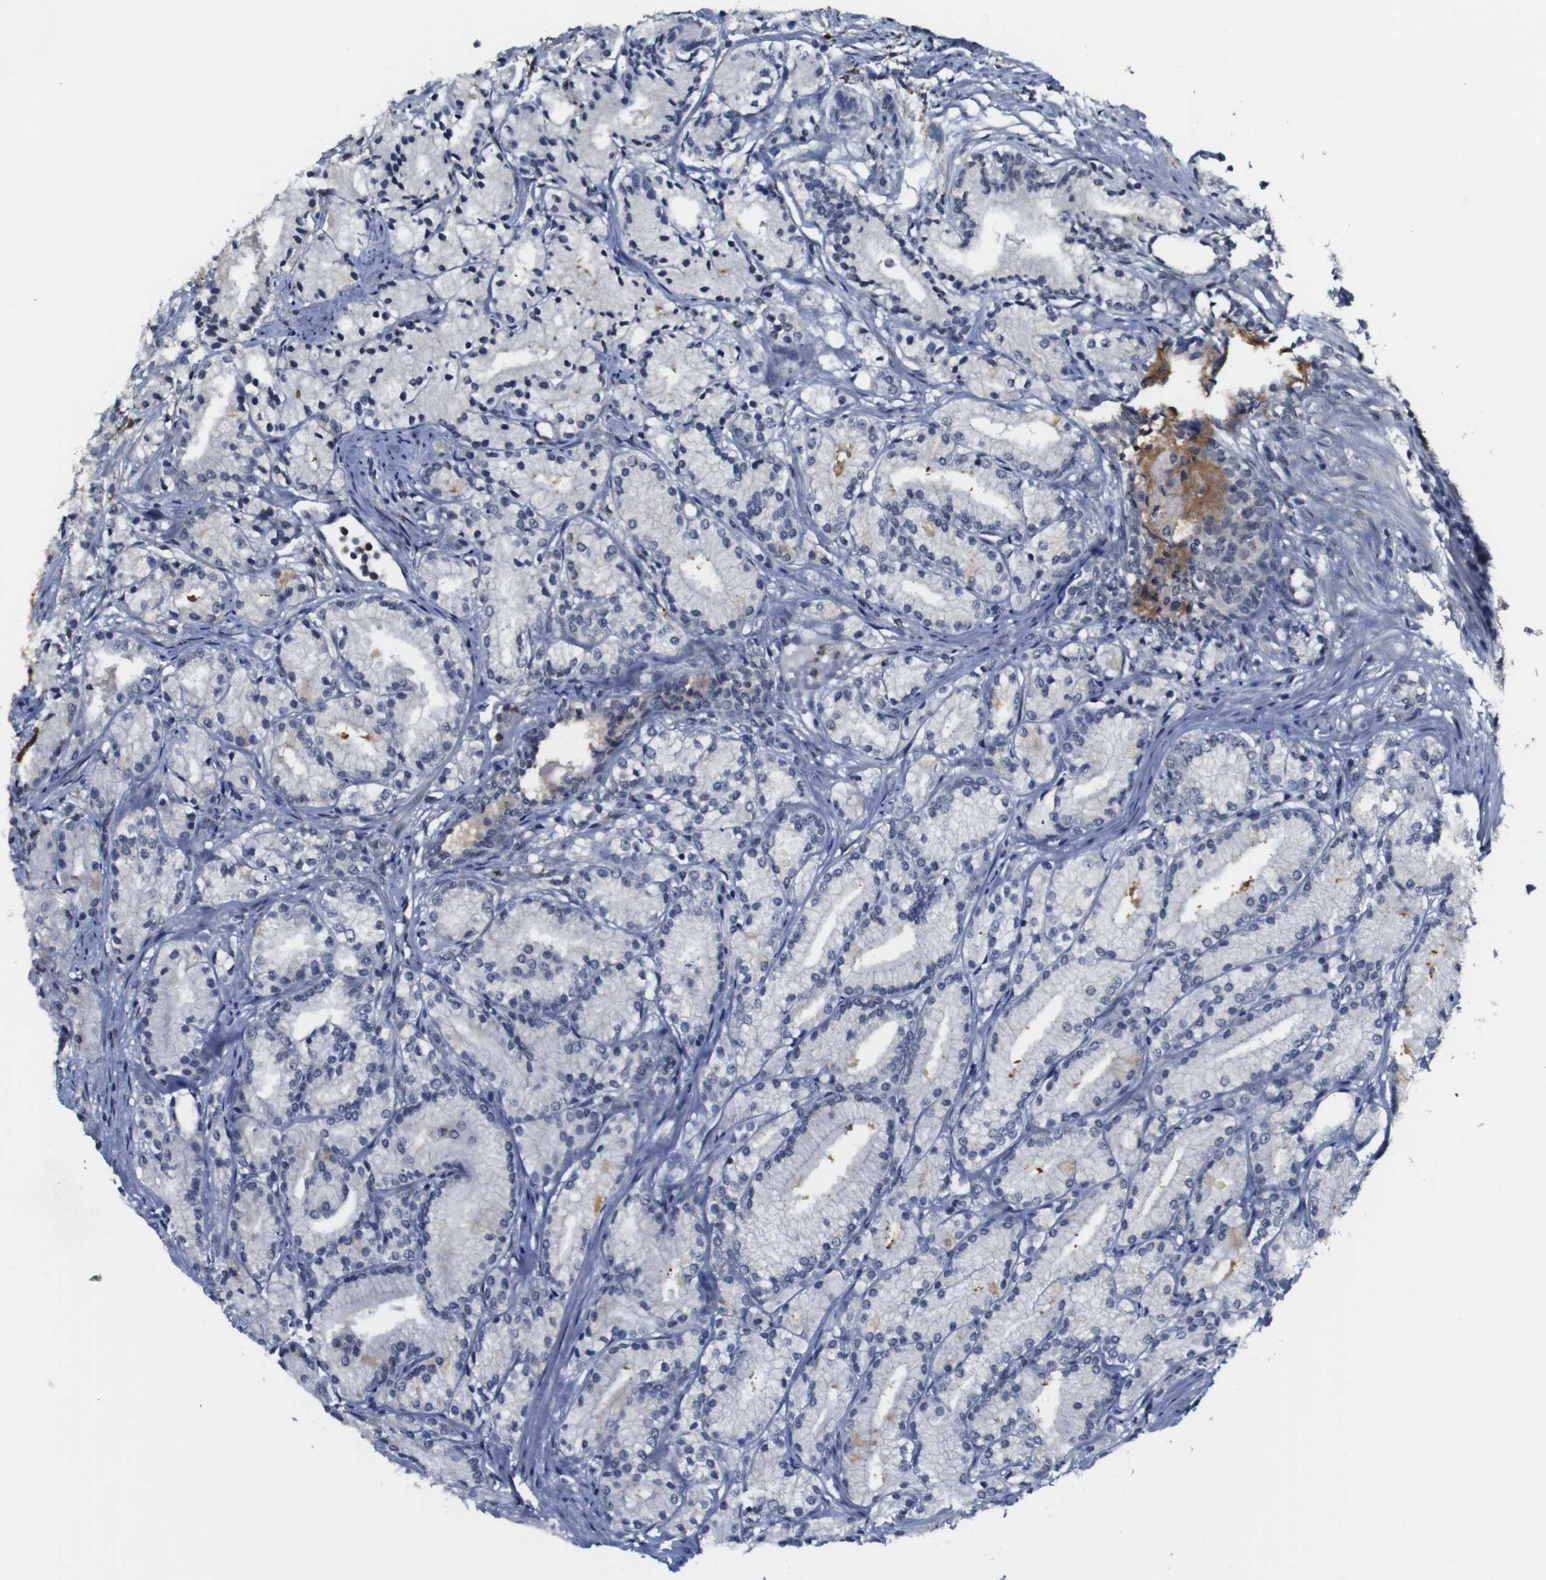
{"staining": {"intensity": "negative", "quantity": "none", "location": "none"}, "tissue": "prostate cancer", "cell_type": "Tumor cells", "image_type": "cancer", "snomed": [{"axis": "morphology", "description": "Adenocarcinoma, Low grade"}, {"axis": "topography", "description": "Prostate"}], "caption": "Micrograph shows no protein positivity in tumor cells of prostate cancer (adenocarcinoma (low-grade)) tissue.", "gene": "NTRK3", "patient": {"sex": "male", "age": 72}}